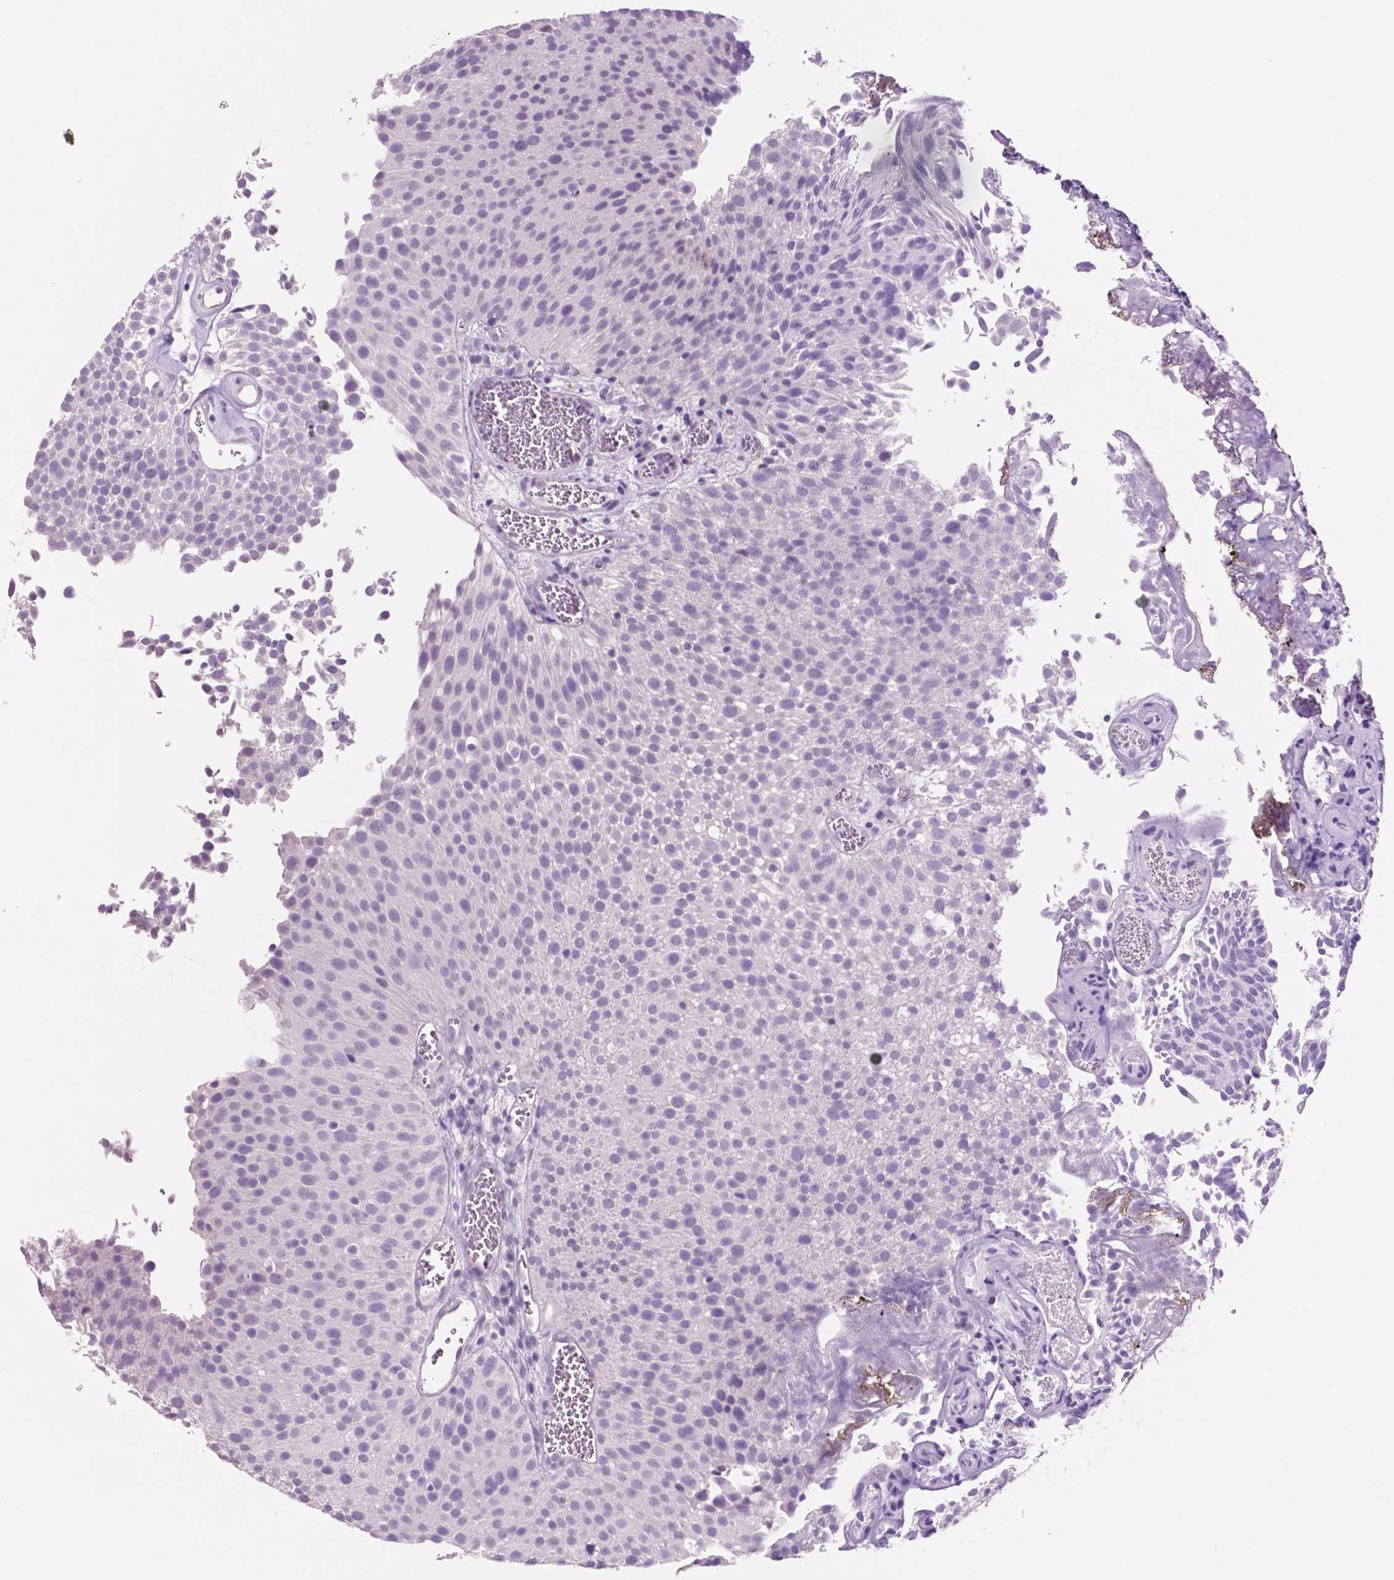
{"staining": {"intensity": "negative", "quantity": "none", "location": "none"}, "tissue": "urothelial cancer", "cell_type": "Tumor cells", "image_type": "cancer", "snomed": [{"axis": "morphology", "description": "Urothelial carcinoma, Low grade"}, {"axis": "topography", "description": "Urinary bladder"}], "caption": "High magnification brightfield microscopy of urothelial cancer stained with DAB (3,3'-diaminobenzidine) (brown) and counterstained with hematoxylin (blue): tumor cells show no significant staining. The staining is performed using DAB brown chromogen with nuclei counter-stained in using hematoxylin.", "gene": "IDO1", "patient": {"sex": "female", "age": 79}}